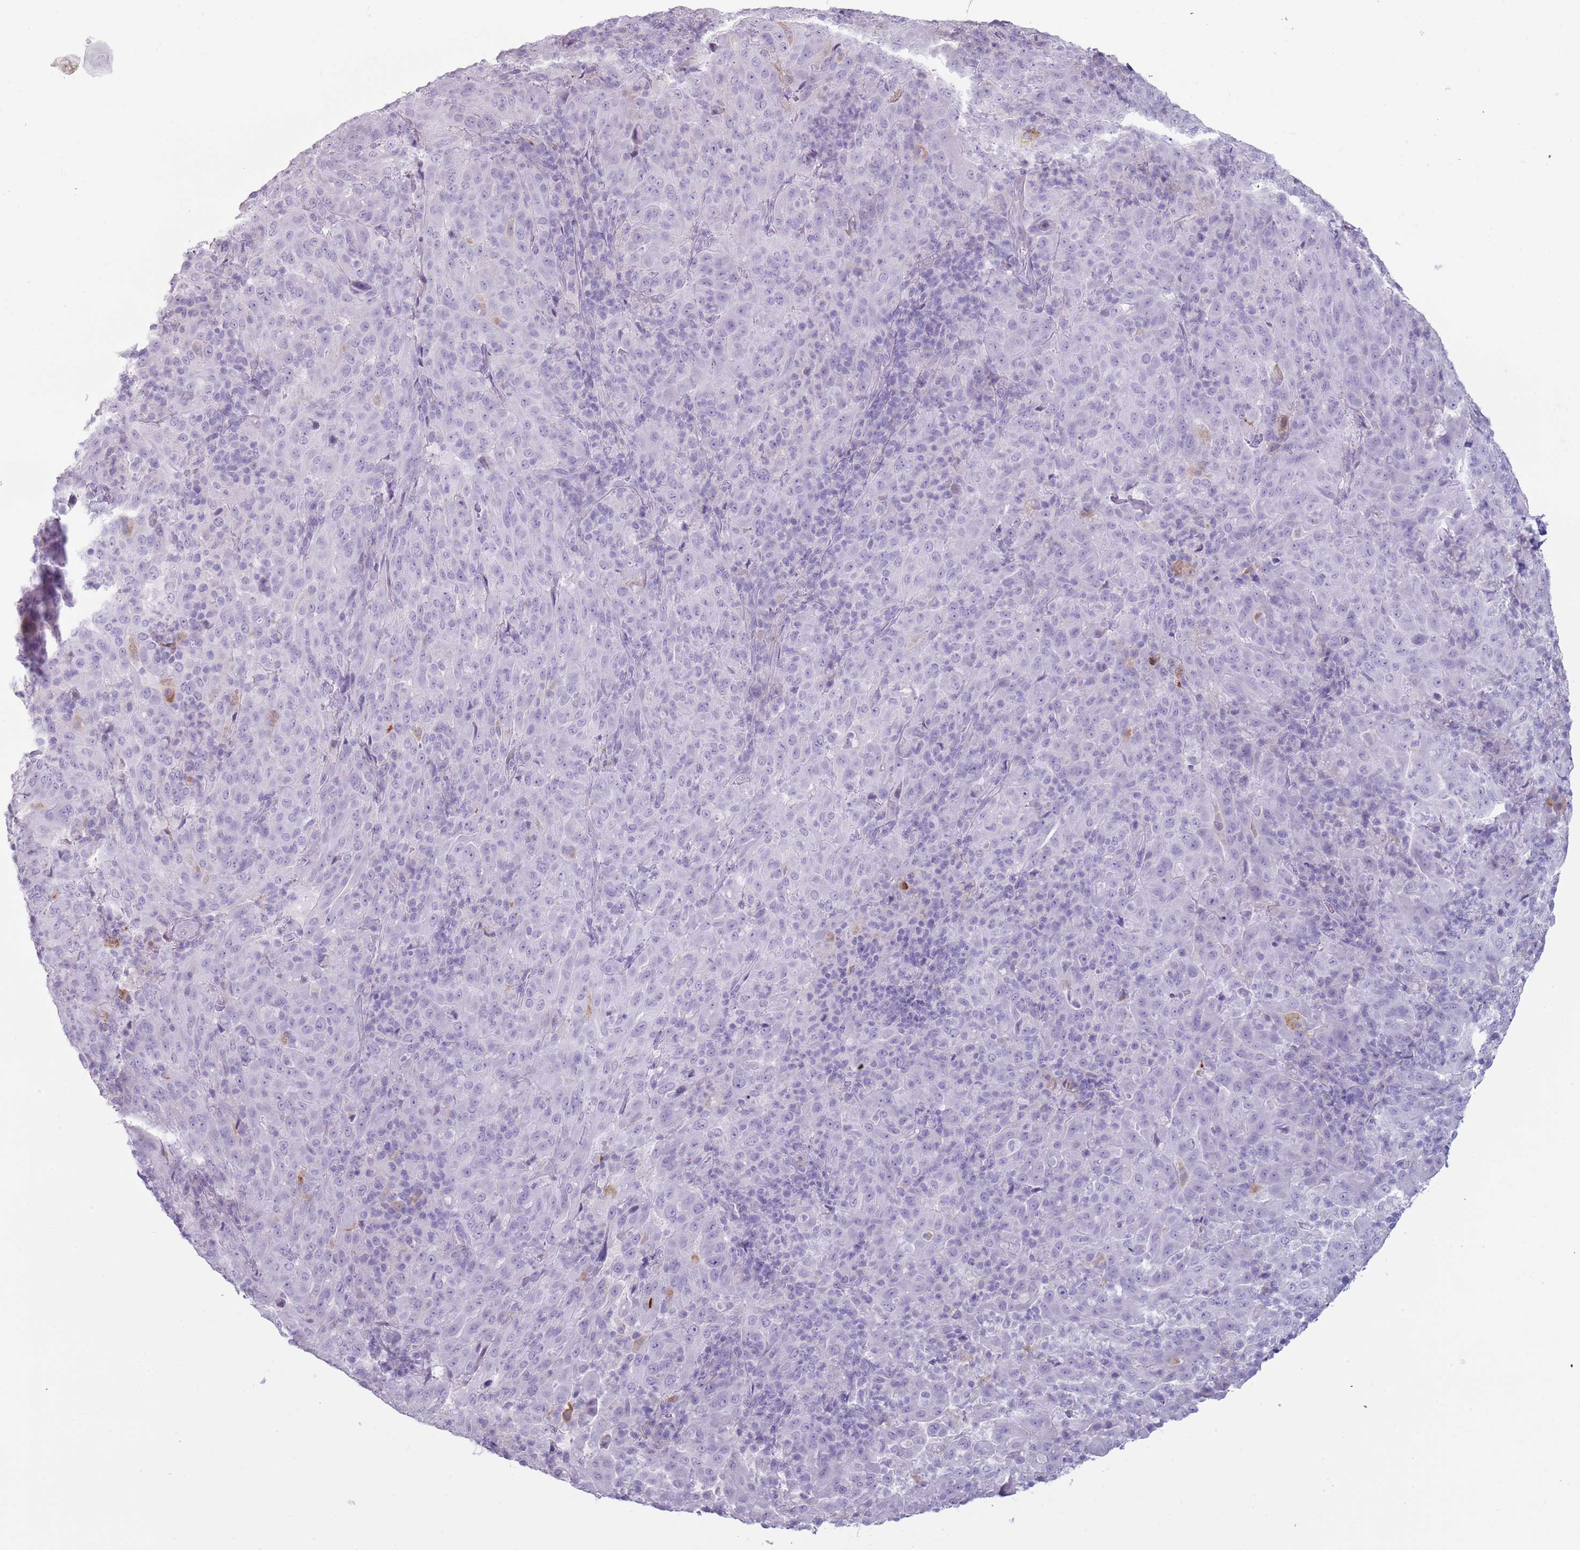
{"staining": {"intensity": "negative", "quantity": "none", "location": "none"}, "tissue": "pancreatic cancer", "cell_type": "Tumor cells", "image_type": "cancer", "snomed": [{"axis": "morphology", "description": "Adenocarcinoma, NOS"}, {"axis": "topography", "description": "Pancreas"}], "caption": "Pancreatic cancer (adenocarcinoma) stained for a protein using immunohistochemistry (IHC) displays no positivity tumor cells.", "gene": "COLEC12", "patient": {"sex": "male", "age": 63}}